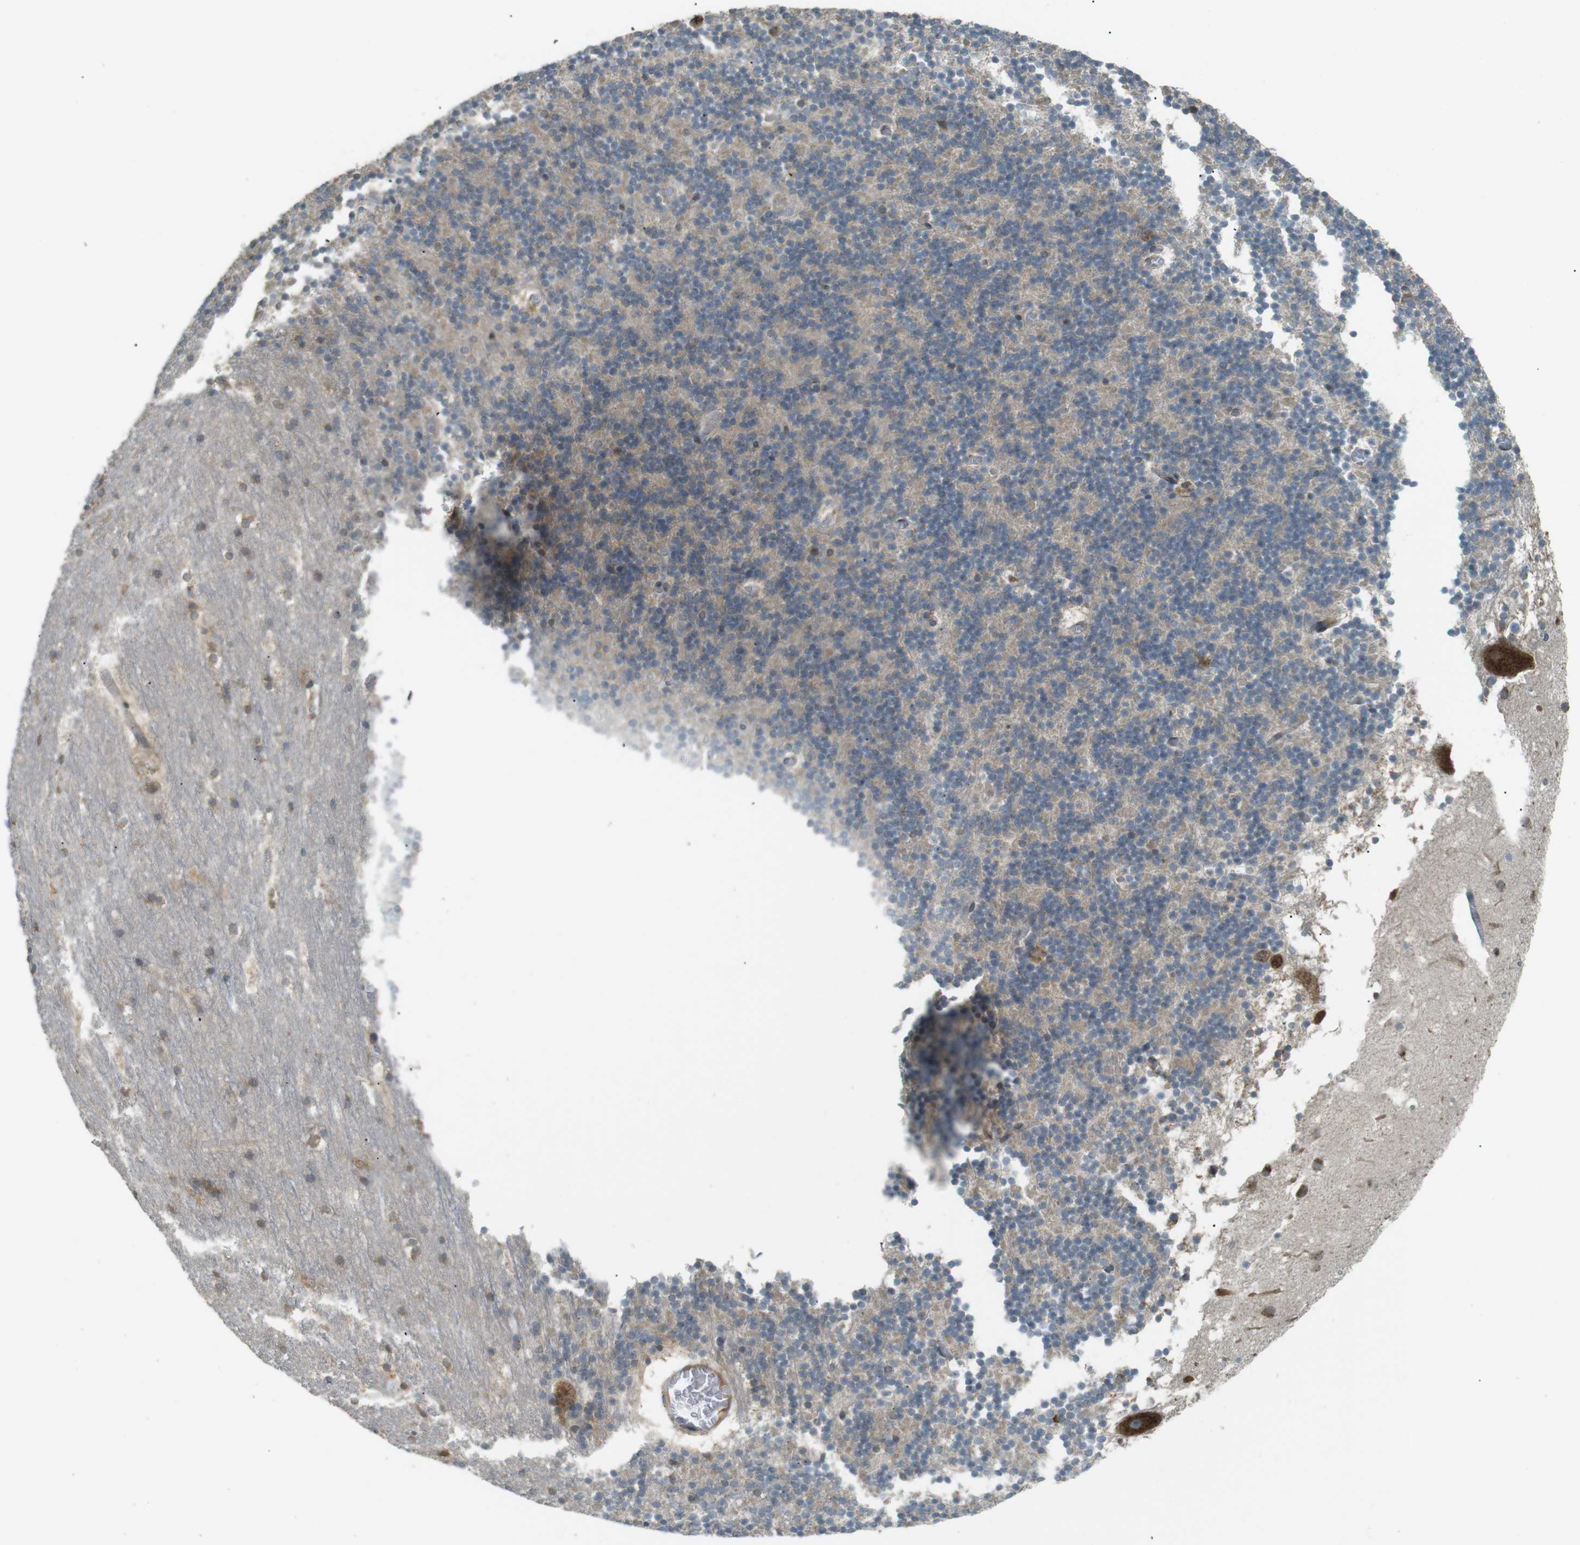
{"staining": {"intensity": "negative", "quantity": "none", "location": "none"}, "tissue": "cerebellum", "cell_type": "Cells in granular layer", "image_type": "normal", "snomed": [{"axis": "morphology", "description": "Normal tissue, NOS"}, {"axis": "topography", "description": "Cerebellum"}], "caption": "There is no significant expression in cells in granular layer of cerebellum. (Brightfield microscopy of DAB immunohistochemistry (IHC) at high magnification).", "gene": "TMED4", "patient": {"sex": "male", "age": 45}}